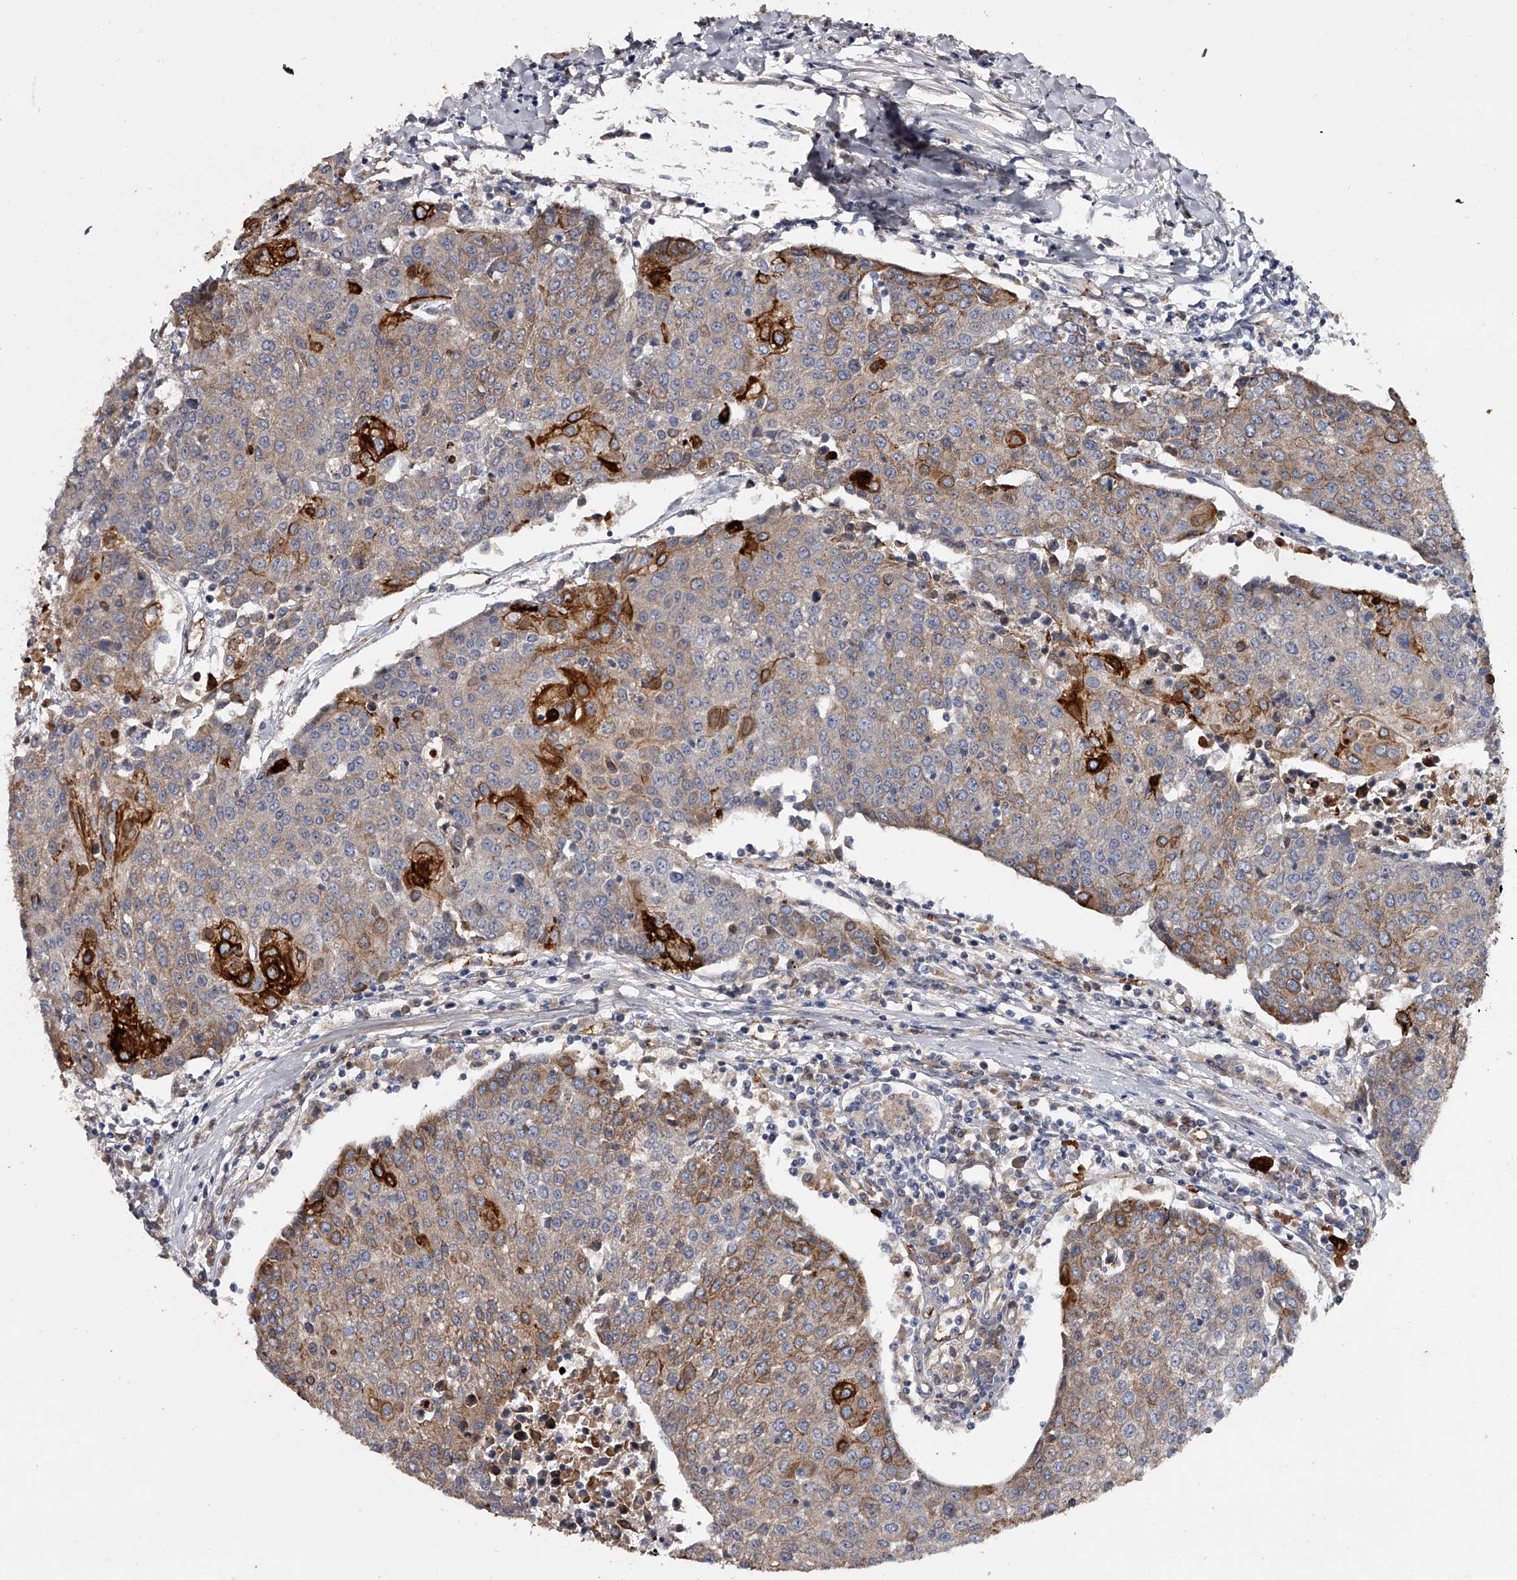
{"staining": {"intensity": "strong", "quantity": "<25%", "location": "cytoplasmic/membranous"}, "tissue": "urothelial cancer", "cell_type": "Tumor cells", "image_type": "cancer", "snomed": [{"axis": "morphology", "description": "Urothelial carcinoma, High grade"}, {"axis": "topography", "description": "Urinary bladder"}], "caption": "IHC of urothelial cancer reveals medium levels of strong cytoplasmic/membranous expression in approximately <25% of tumor cells.", "gene": "MDN1", "patient": {"sex": "female", "age": 85}}